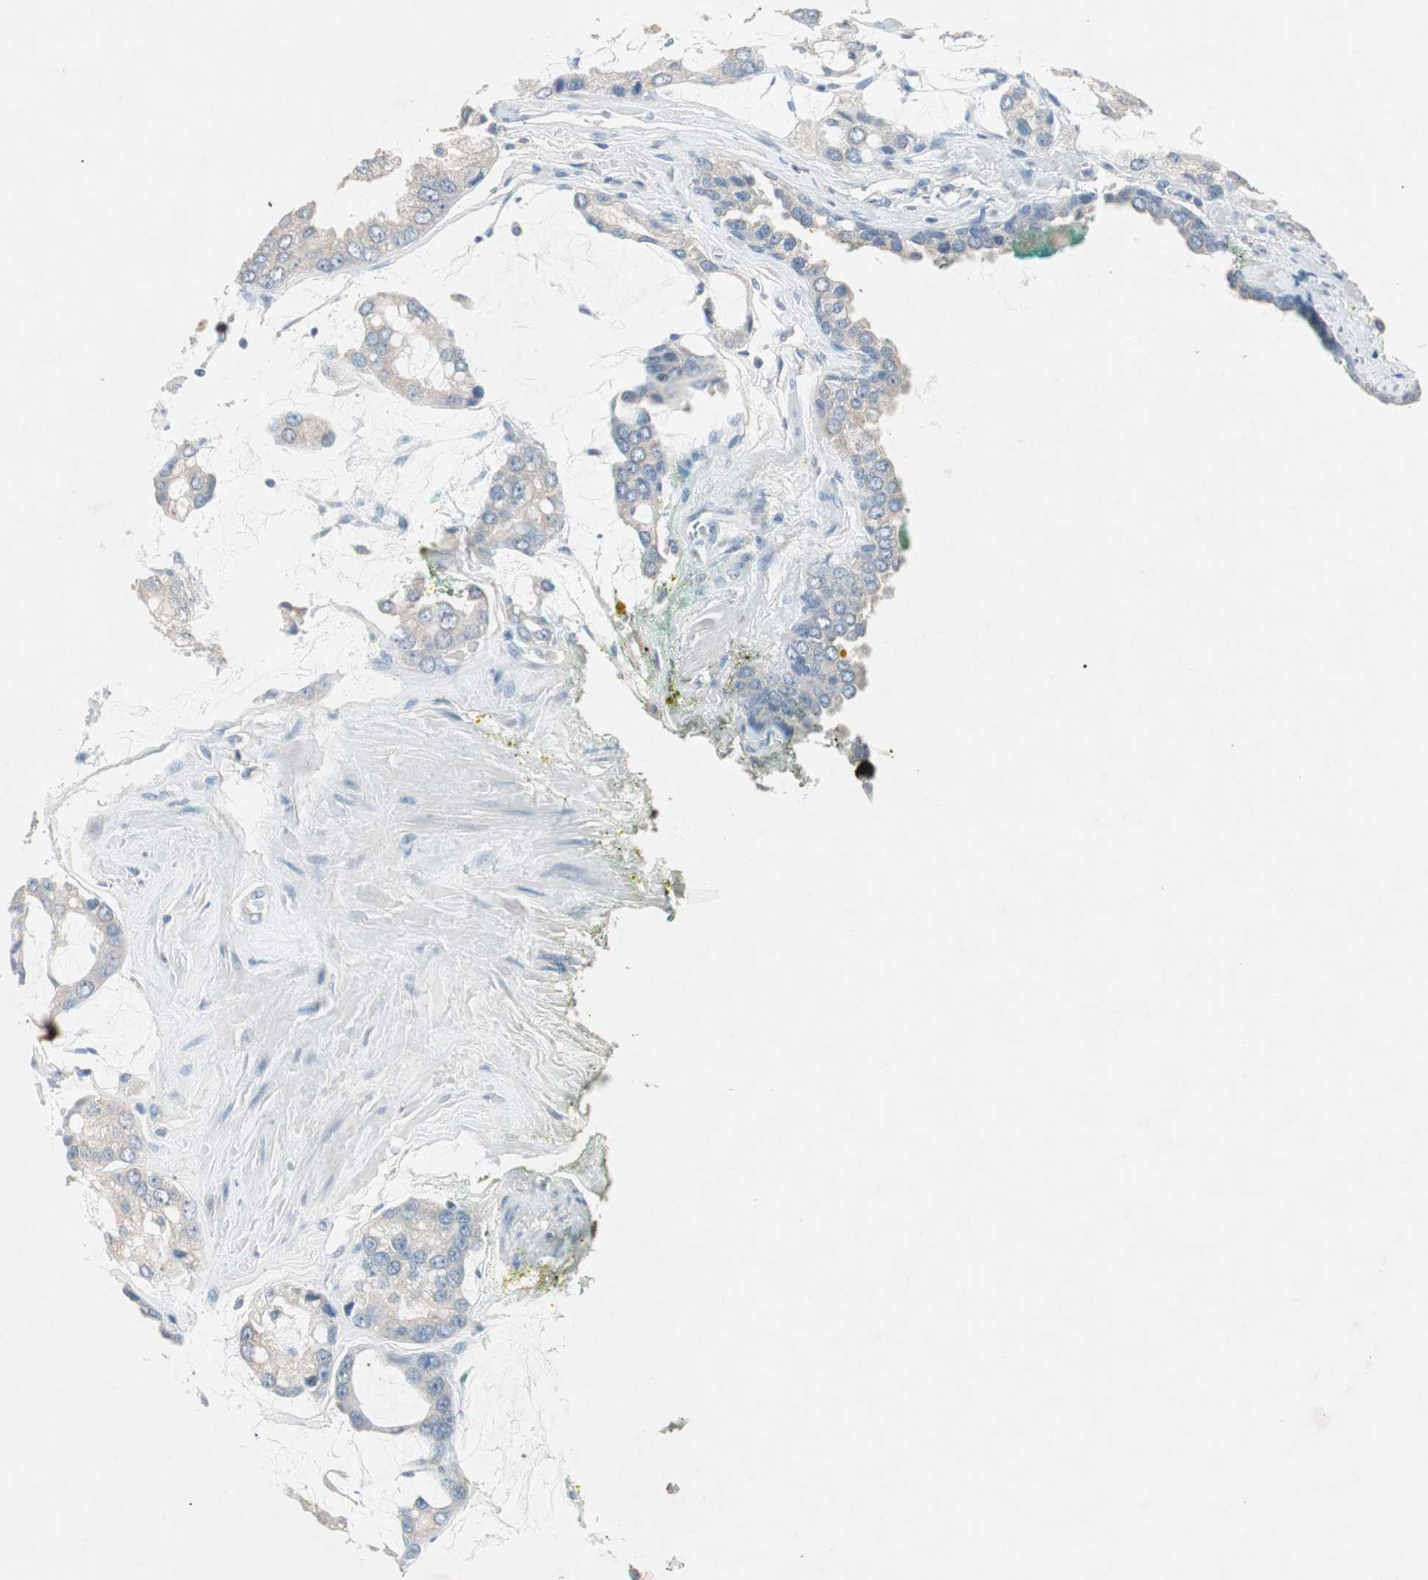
{"staining": {"intensity": "weak", "quantity": "25%-75%", "location": "cytoplasmic/membranous"}, "tissue": "prostate cancer", "cell_type": "Tumor cells", "image_type": "cancer", "snomed": [{"axis": "morphology", "description": "Adenocarcinoma, High grade"}, {"axis": "topography", "description": "Prostate"}], "caption": "An image of human high-grade adenocarcinoma (prostate) stained for a protein shows weak cytoplasmic/membranous brown staining in tumor cells. (Stains: DAB (3,3'-diaminobenzidine) in brown, nuclei in blue, Microscopy: brightfield microscopy at high magnification).", "gene": "KHK", "patient": {"sex": "male", "age": 67}}